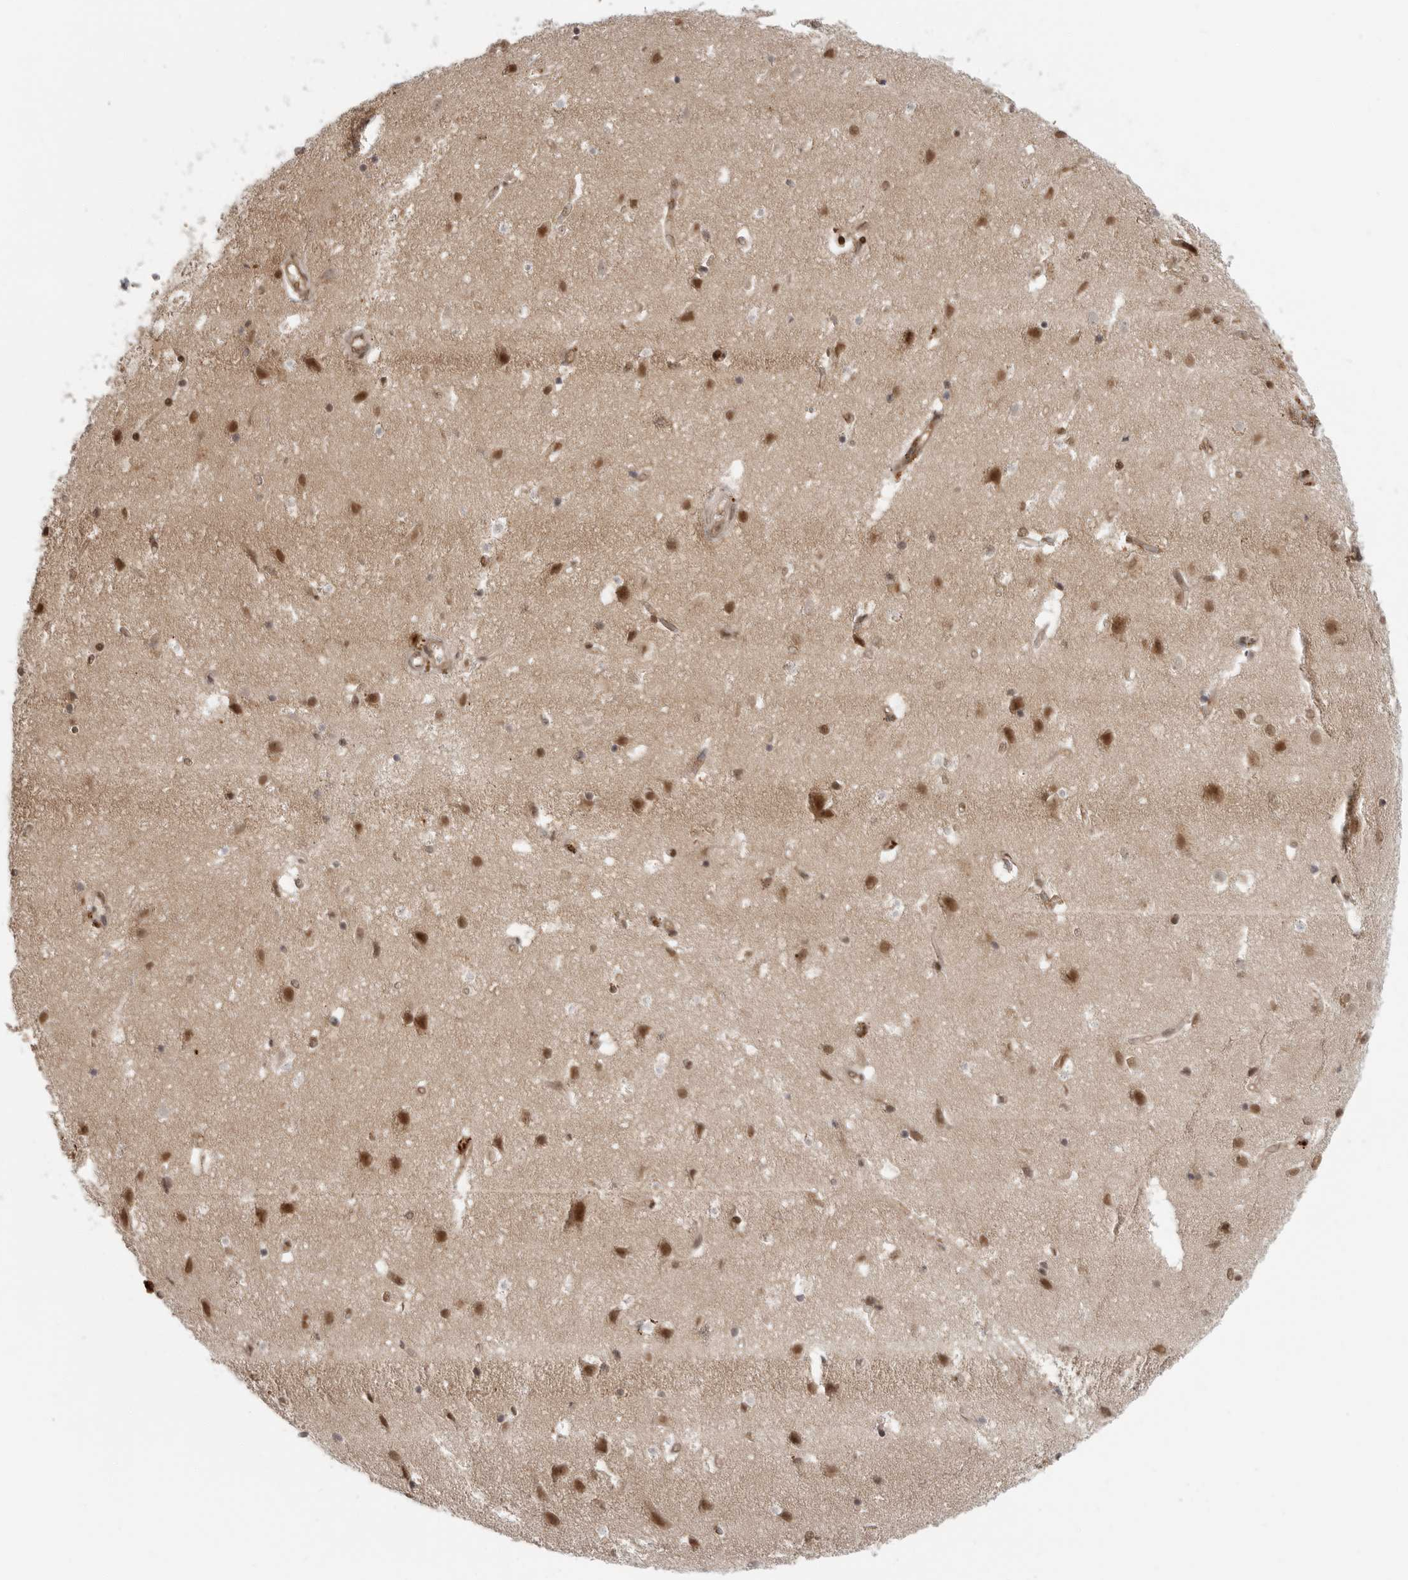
{"staining": {"intensity": "moderate", "quantity": ">75%", "location": "cytoplasmic/membranous,nuclear"}, "tissue": "cerebral cortex", "cell_type": "Endothelial cells", "image_type": "normal", "snomed": [{"axis": "morphology", "description": "Normal tissue, NOS"}, {"axis": "topography", "description": "Cerebral cortex"}], "caption": "High-power microscopy captured an immunohistochemistry image of benign cerebral cortex, revealing moderate cytoplasmic/membranous,nuclear positivity in about >75% of endothelial cells.", "gene": "SZRD1", "patient": {"sex": "male", "age": 54}}